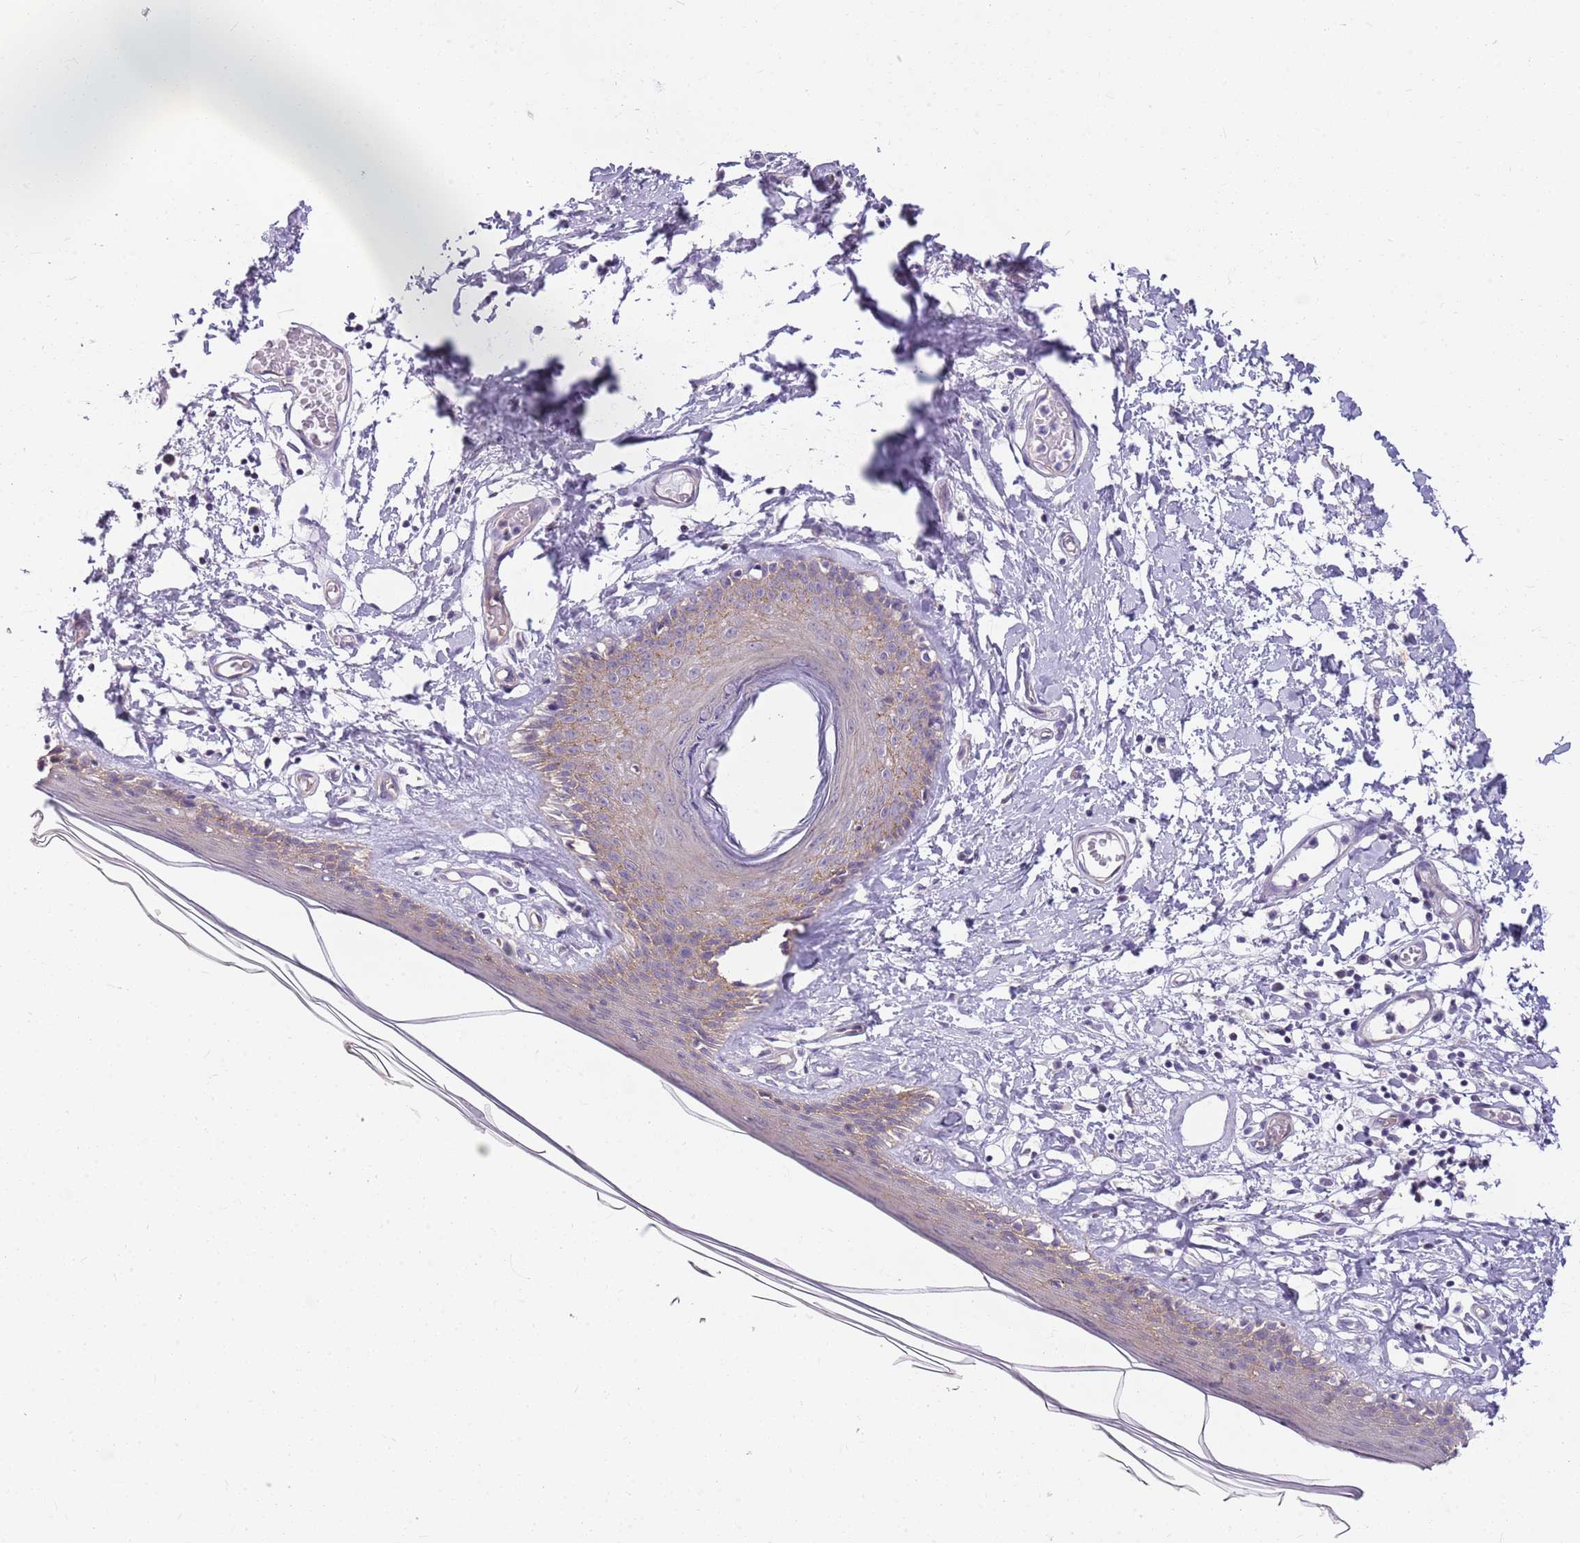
{"staining": {"intensity": "weak", "quantity": "25%-75%", "location": "cytoplasmic/membranous"}, "tissue": "skin", "cell_type": "Epidermal cells", "image_type": "normal", "snomed": [{"axis": "morphology", "description": "Normal tissue, NOS"}, {"axis": "topography", "description": "Adipose tissue"}, {"axis": "topography", "description": "Vascular tissue"}, {"axis": "topography", "description": "Vulva"}, {"axis": "topography", "description": "Peripheral nerve tissue"}], "caption": "Protein expression analysis of normal human skin reveals weak cytoplasmic/membranous staining in about 25%-75% of epidermal cells. (Brightfield microscopy of DAB IHC at high magnification).", "gene": "PARP8", "patient": {"sex": "female", "age": 86}}